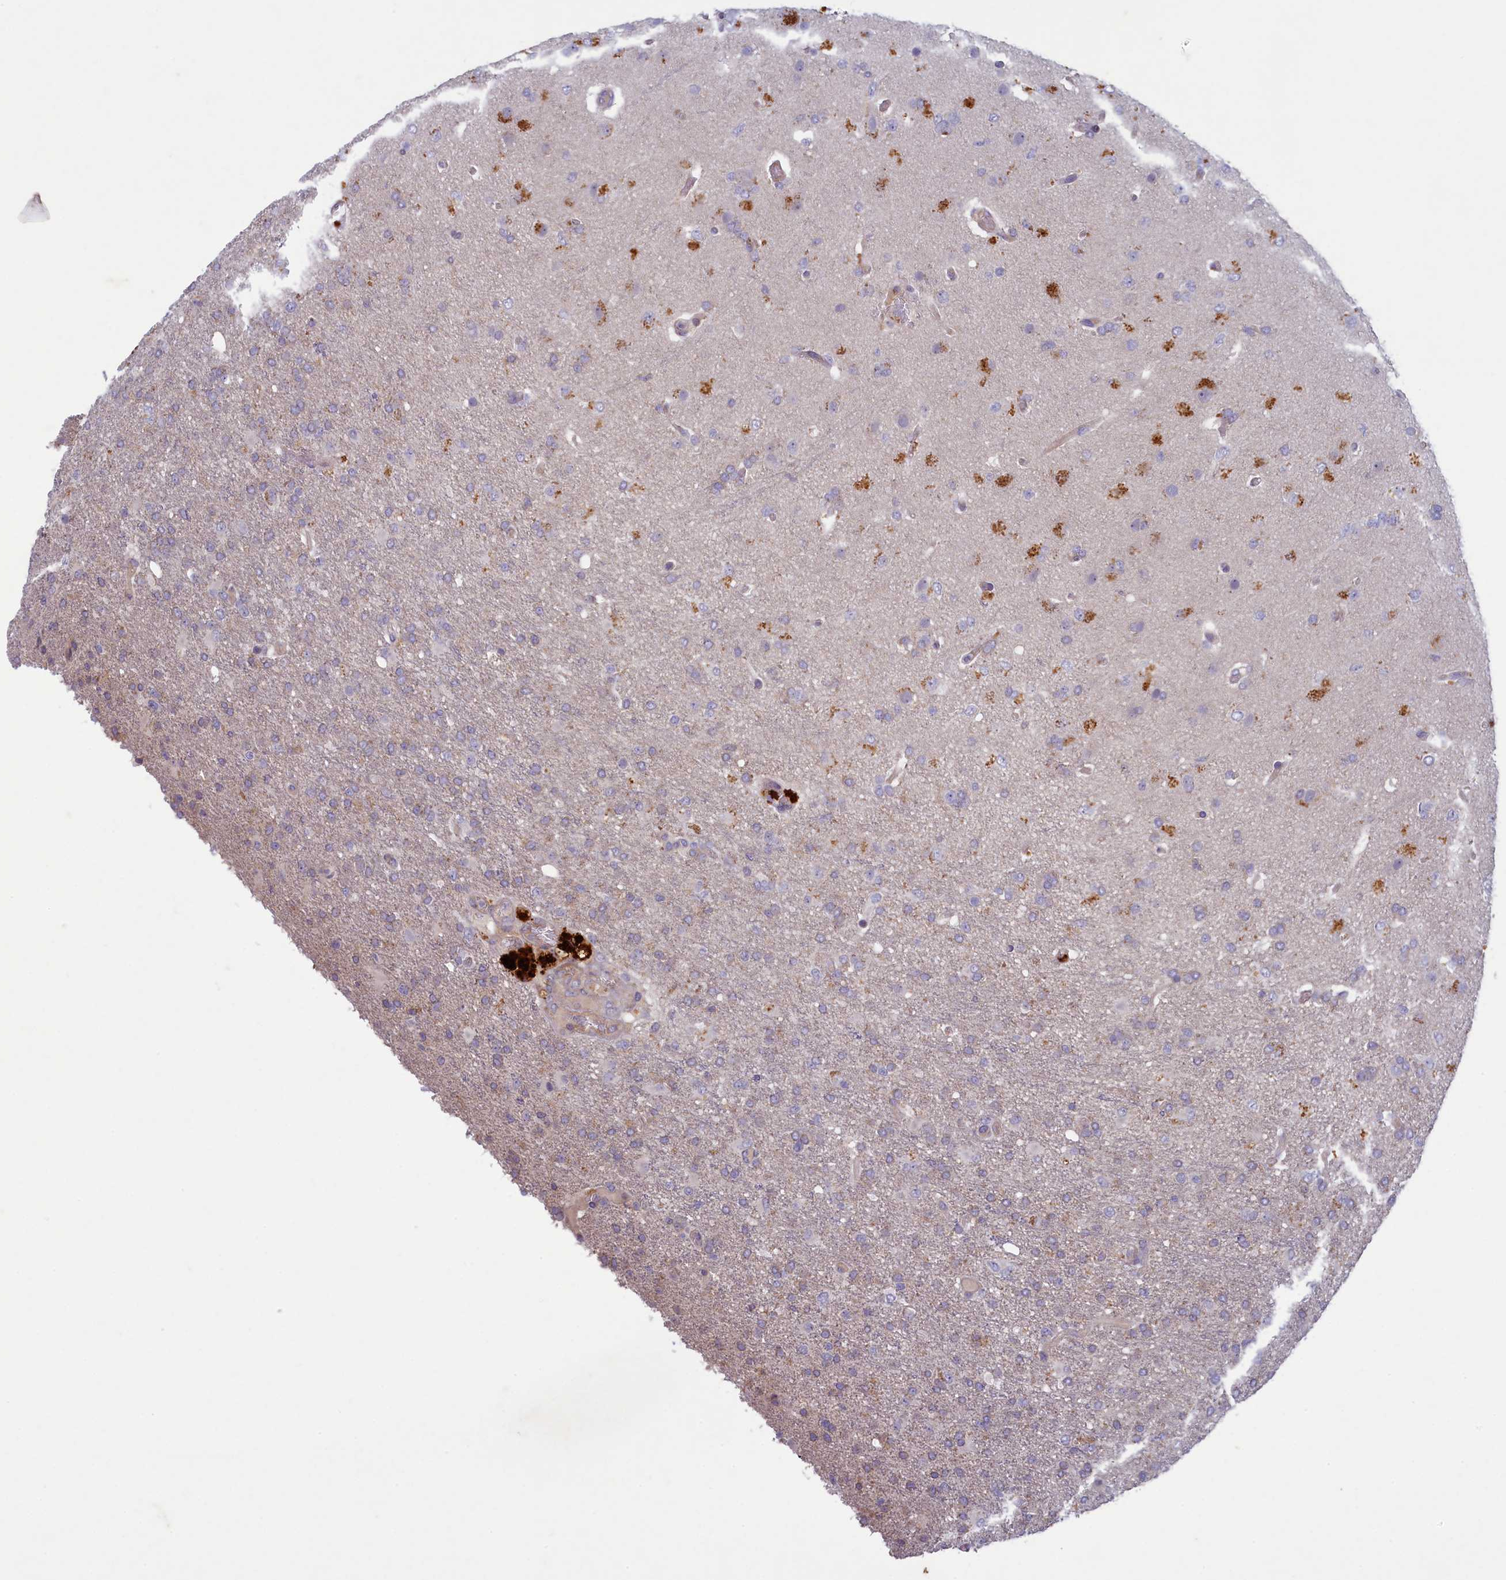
{"staining": {"intensity": "negative", "quantity": "none", "location": "none"}, "tissue": "glioma", "cell_type": "Tumor cells", "image_type": "cancer", "snomed": [{"axis": "morphology", "description": "Glioma, malignant, High grade"}, {"axis": "topography", "description": "Brain"}], "caption": "Tumor cells show no significant protein staining in glioma. Brightfield microscopy of immunohistochemistry stained with DAB (3,3'-diaminobenzidine) (brown) and hematoxylin (blue), captured at high magnification.", "gene": "PLEKHG6", "patient": {"sex": "female", "age": 74}}